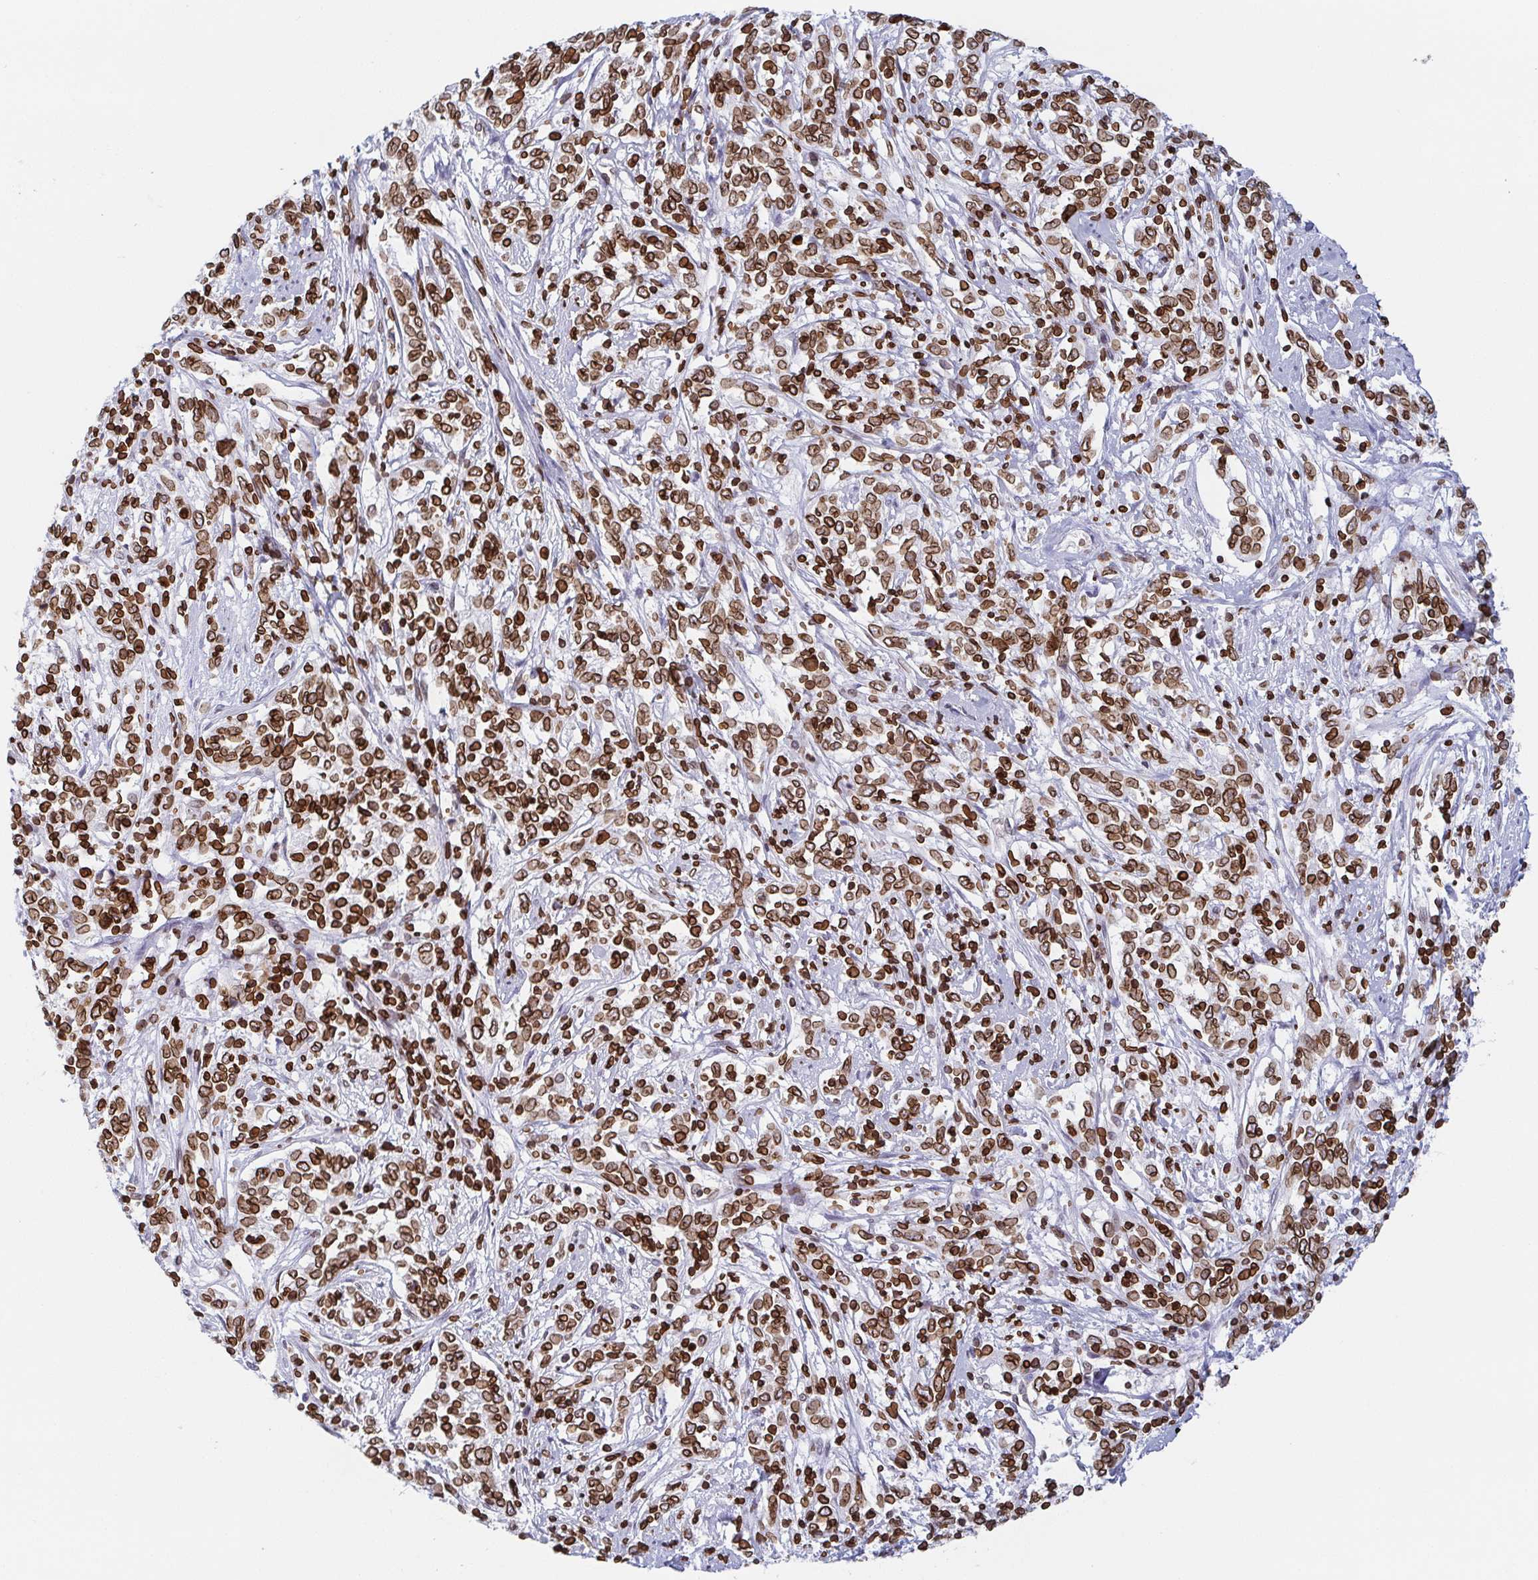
{"staining": {"intensity": "strong", "quantity": ">75%", "location": "cytoplasmic/membranous,nuclear"}, "tissue": "cervical cancer", "cell_type": "Tumor cells", "image_type": "cancer", "snomed": [{"axis": "morphology", "description": "Adenocarcinoma, NOS"}, {"axis": "topography", "description": "Cervix"}], "caption": "Immunohistochemistry micrograph of neoplastic tissue: cervical cancer stained using immunohistochemistry exhibits high levels of strong protein expression localized specifically in the cytoplasmic/membranous and nuclear of tumor cells, appearing as a cytoplasmic/membranous and nuclear brown color.", "gene": "BTBD7", "patient": {"sex": "female", "age": 40}}